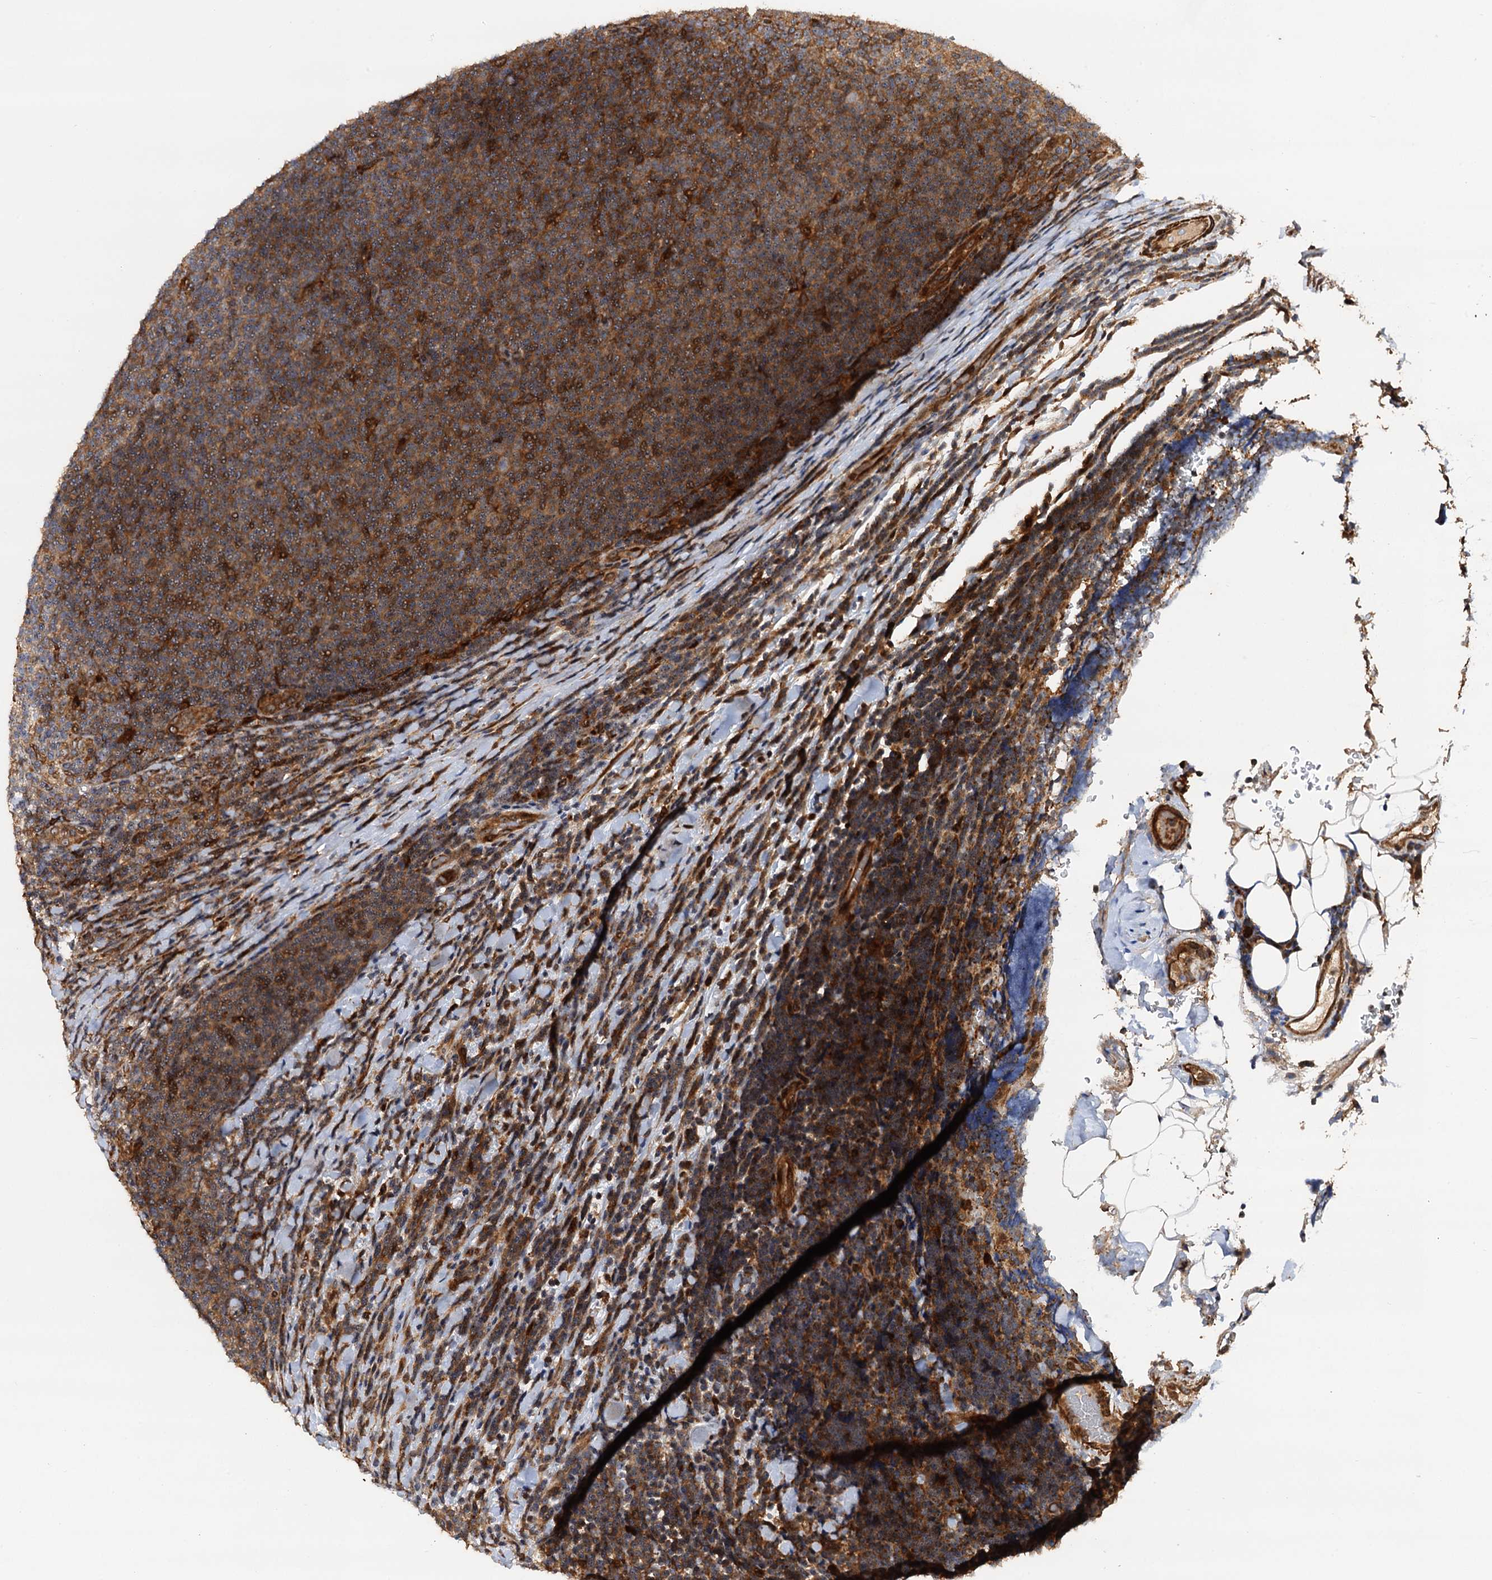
{"staining": {"intensity": "moderate", "quantity": ">75%", "location": "cytoplasmic/membranous"}, "tissue": "lymphoma", "cell_type": "Tumor cells", "image_type": "cancer", "snomed": [{"axis": "morphology", "description": "Malignant lymphoma, non-Hodgkin's type, Low grade"}, {"axis": "topography", "description": "Lymph node"}], "caption": "A brown stain labels moderate cytoplasmic/membranous staining of a protein in human lymphoma tumor cells. The staining was performed using DAB, with brown indicating positive protein expression. Nuclei are stained blue with hematoxylin.", "gene": "BORA", "patient": {"sex": "male", "age": 66}}